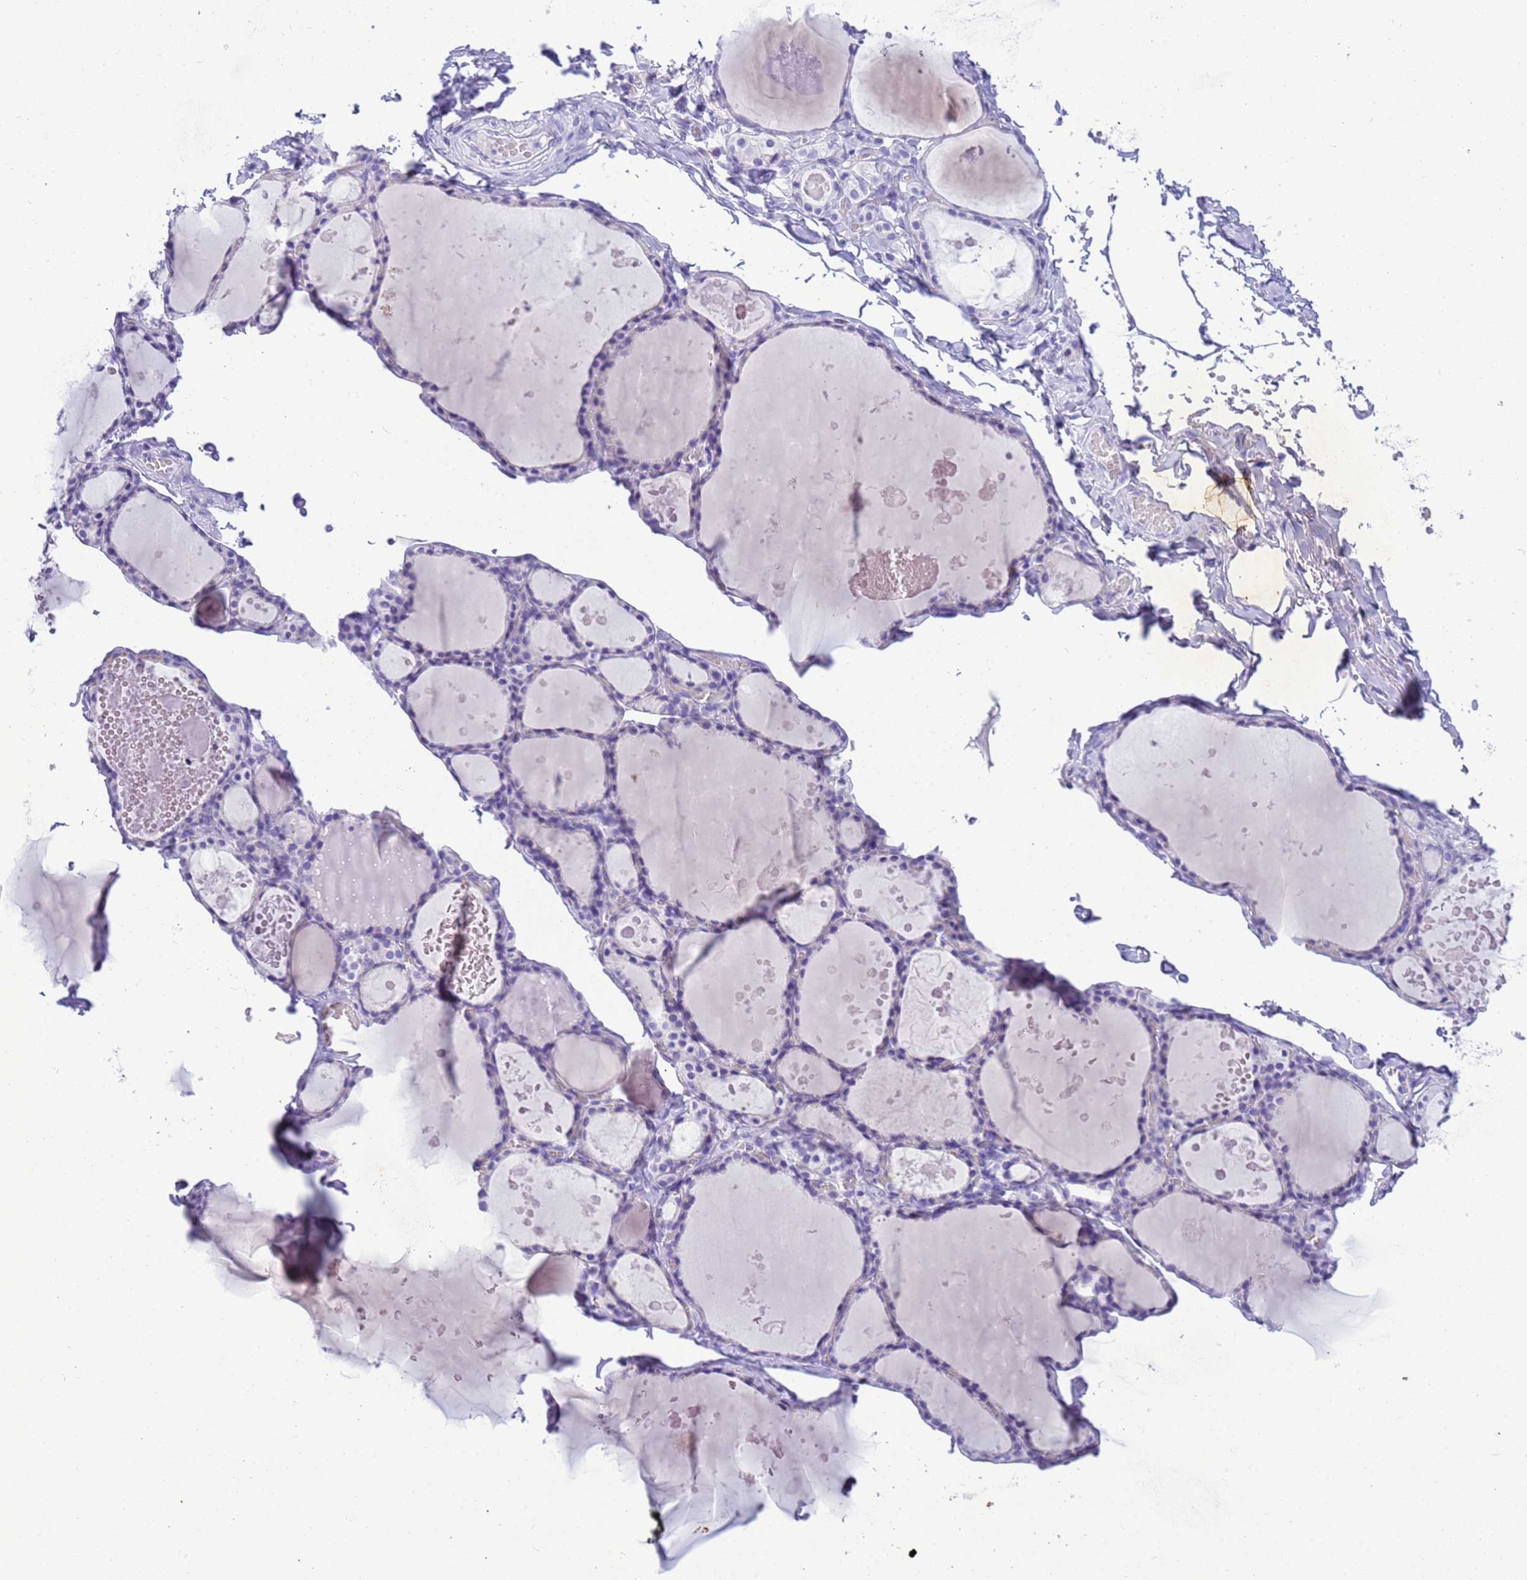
{"staining": {"intensity": "negative", "quantity": "none", "location": "none"}, "tissue": "thyroid gland", "cell_type": "Glandular cells", "image_type": "normal", "snomed": [{"axis": "morphology", "description": "Normal tissue, NOS"}, {"axis": "topography", "description": "Thyroid gland"}], "caption": "Immunohistochemical staining of unremarkable human thyroid gland displays no significant positivity in glandular cells.", "gene": "STATH", "patient": {"sex": "male", "age": 56}}